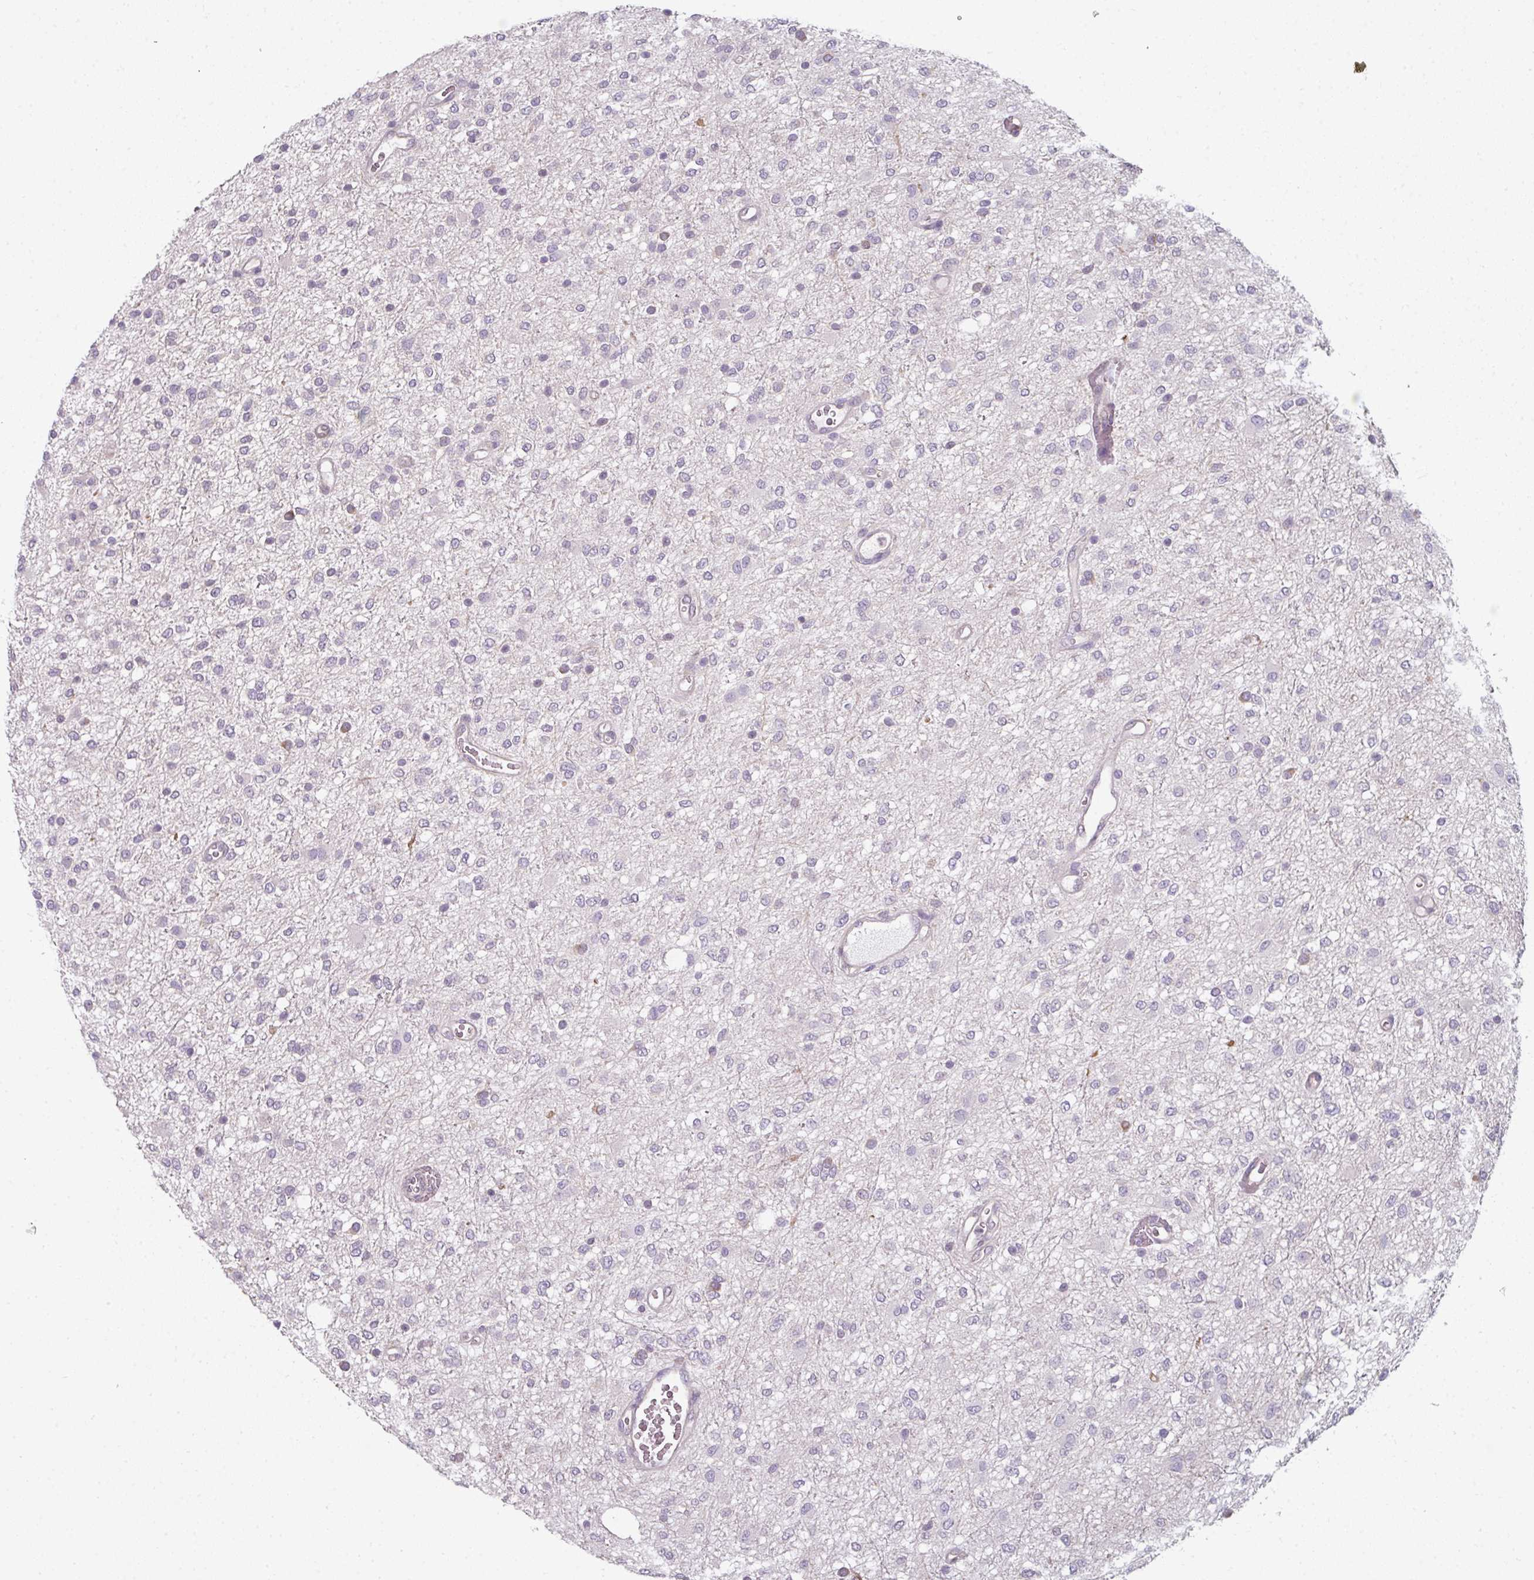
{"staining": {"intensity": "weak", "quantity": "<25%", "location": "cytoplasmic/membranous"}, "tissue": "glioma", "cell_type": "Tumor cells", "image_type": "cancer", "snomed": [{"axis": "morphology", "description": "Glioma, malignant, Low grade"}, {"axis": "topography", "description": "Cerebellum"}], "caption": "Protein analysis of glioma exhibits no significant expression in tumor cells.", "gene": "C19orf33", "patient": {"sex": "female", "age": 5}}